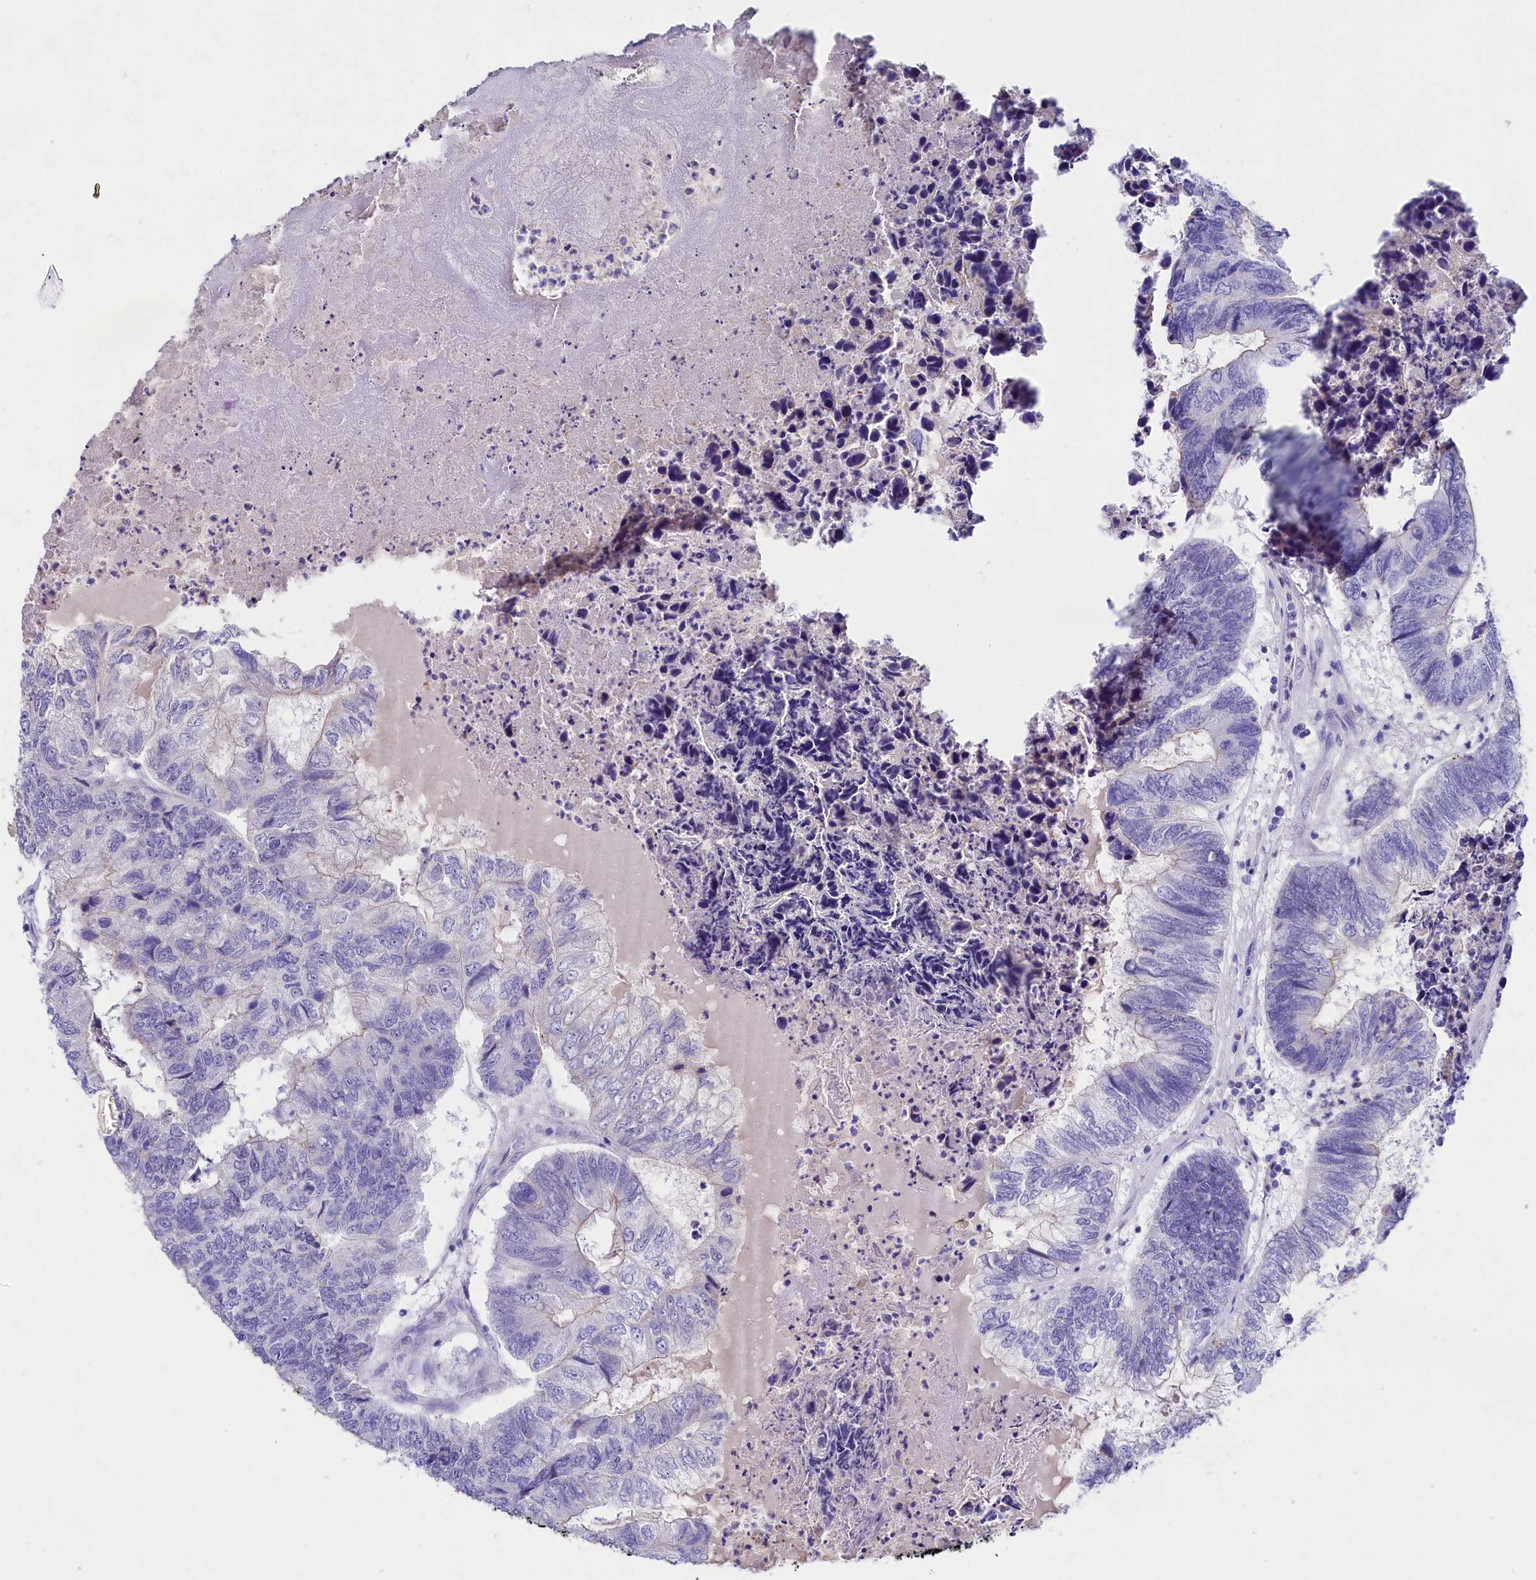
{"staining": {"intensity": "negative", "quantity": "none", "location": "none"}, "tissue": "colorectal cancer", "cell_type": "Tumor cells", "image_type": "cancer", "snomed": [{"axis": "morphology", "description": "Adenocarcinoma, NOS"}, {"axis": "topography", "description": "Colon"}], "caption": "Tumor cells are negative for protein expression in human colorectal cancer. The staining is performed using DAB brown chromogen with nuclei counter-stained in using hematoxylin.", "gene": "SULT2A1", "patient": {"sex": "female", "age": 67}}